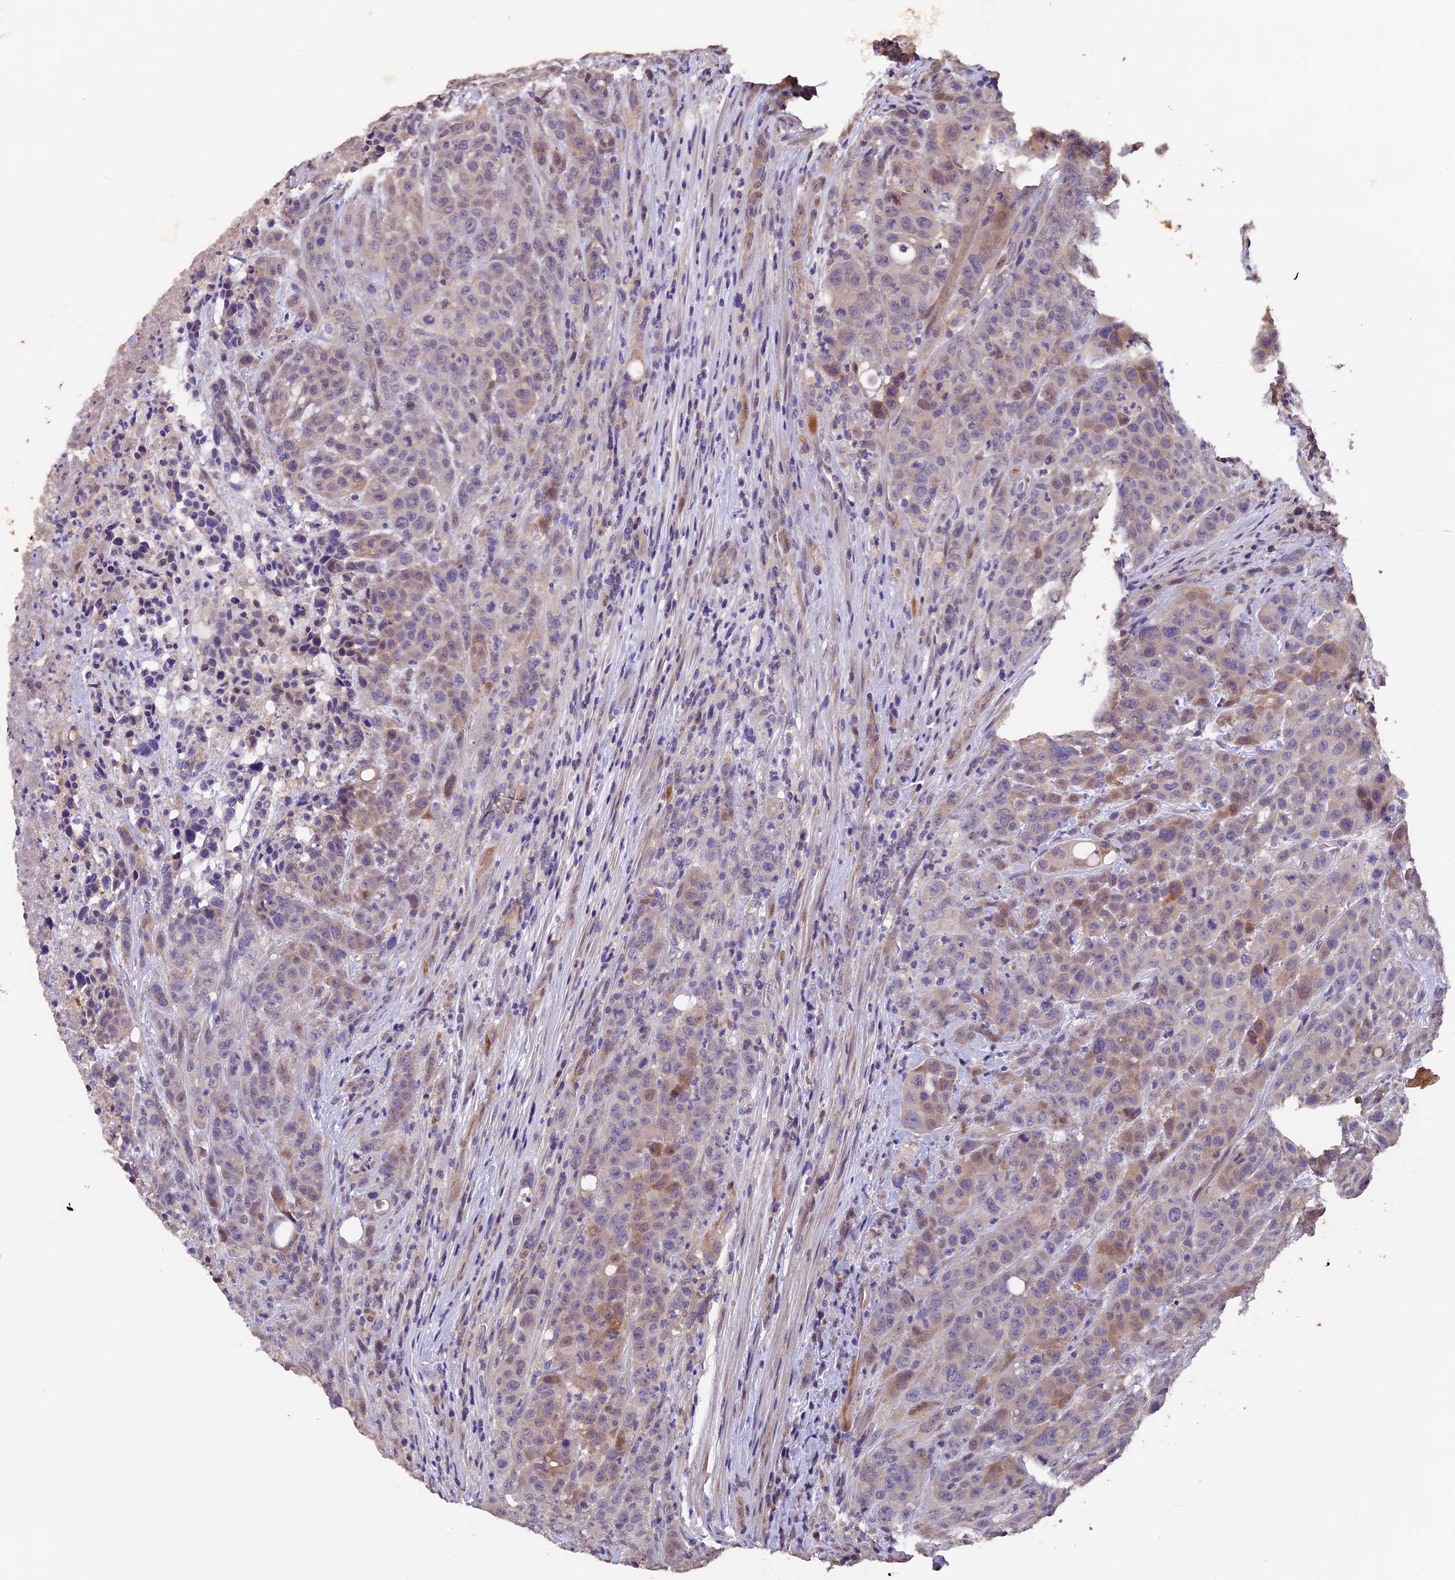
{"staining": {"intensity": "moderate", "quantity": "<25%", "location": "cytoplasmic/membranous"}, "tissue": "colorectal cancer", "cell_type": "Tumor cells", "image_type": "cancer", "snomed": [{"axis": "morphology", "description": "Adenocarcinoma, NOS"}, {"axis": "topography", "description": "Colon"}], "caption": "An image showing moderate cytoplasmic/membranous positivity in about <25% of tumor cells in adenocarcinoma (colorectal), as visualized by brown immunohistochemical staining.", "gene": "NCK2", "patient": {"sex": "male", "age": 62}}